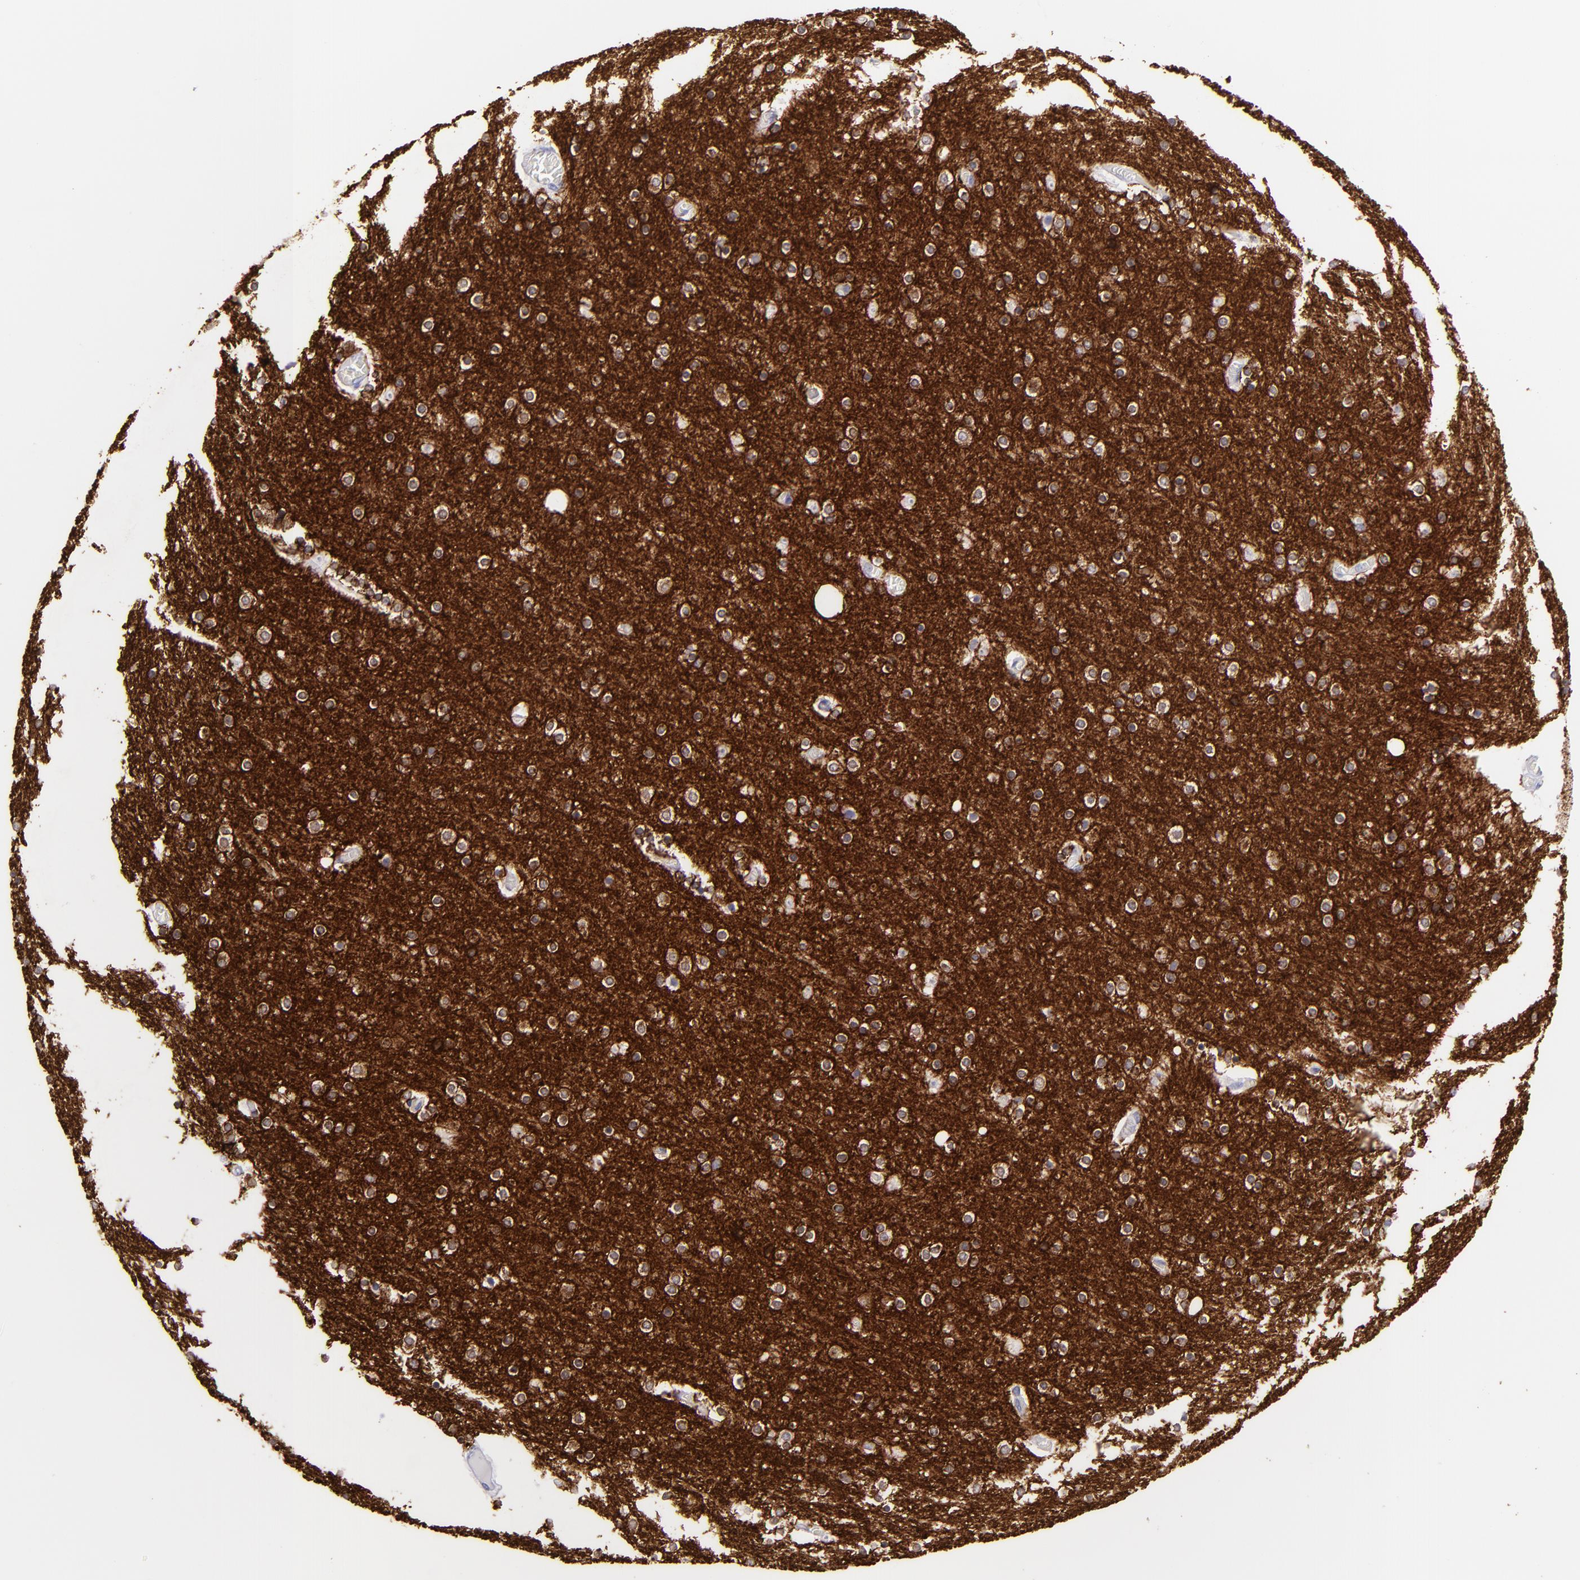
{"staining": {"intensity": "negative", "quantity": "none", "location": "none"}, "tissue": "cerebral cortex", "cell_type": "Endothelial cells", "image_type": "normal", "snomed": [{"axis": "morphology", "description": "Normal tissue, NOS"}, {"axis": "topography", "description": "Cerebral cortex"}], "caption": "The photomicrograph shows no staining of endothelial cells in normal cerebral cortex. The staining is performed using DAB brown chromogen with nuclei counter-stained in using hematoxylin.", "gene": "CNP", "patient": {"sex": "female", "age": 54}}